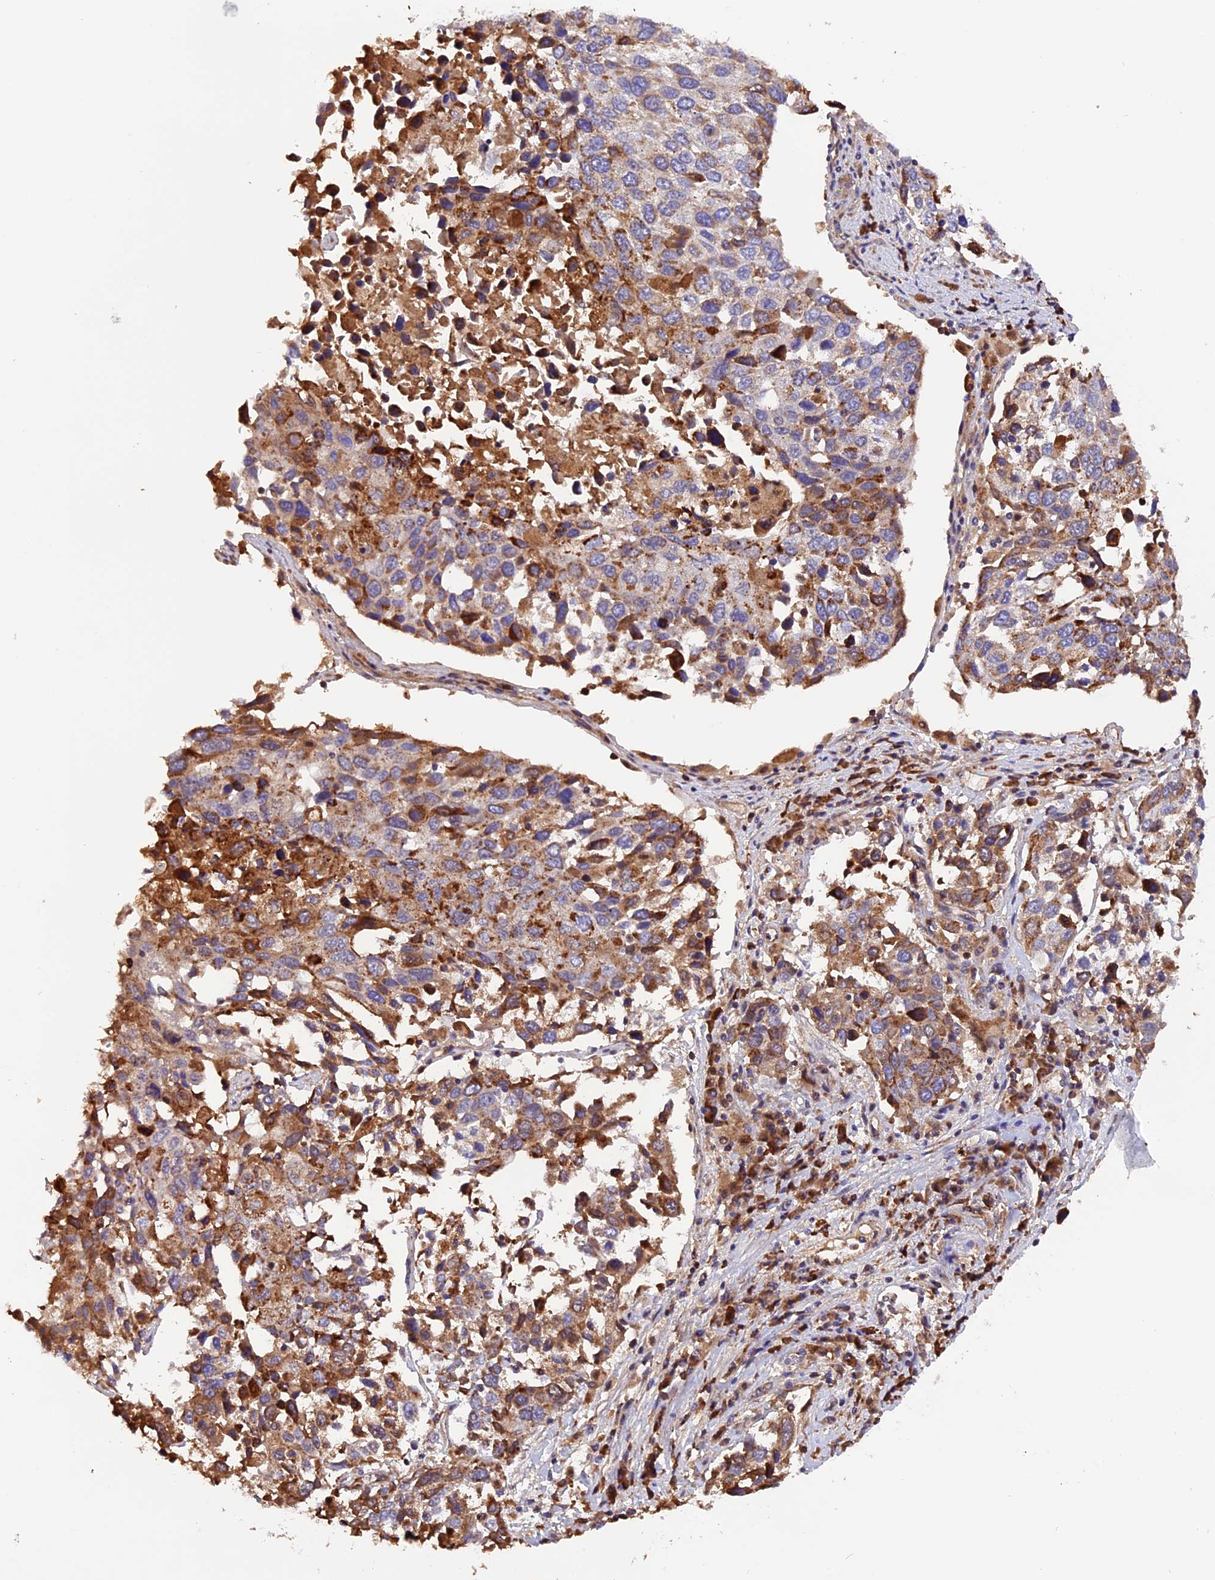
{"staining": {"intensity": "moderate", "quantity": "<25%", "location": "cytoplasmic/membranous"}, "tissue": "lung cancer", "cell_type": "Tumor cells", "image_type": "cancer", "snomed": [{"axis": "morphology", "description": "Squamous cell carcinoma, NOS"}, {"axis": "topography", "description": "Lung"}], "caption": "Protein staining shows moderate cytoplasmic/membranous staining in about <25% of tumor cells in lung cancer.", "gene": "METTL22", "patient": {"sex": "male", "age": 65}}